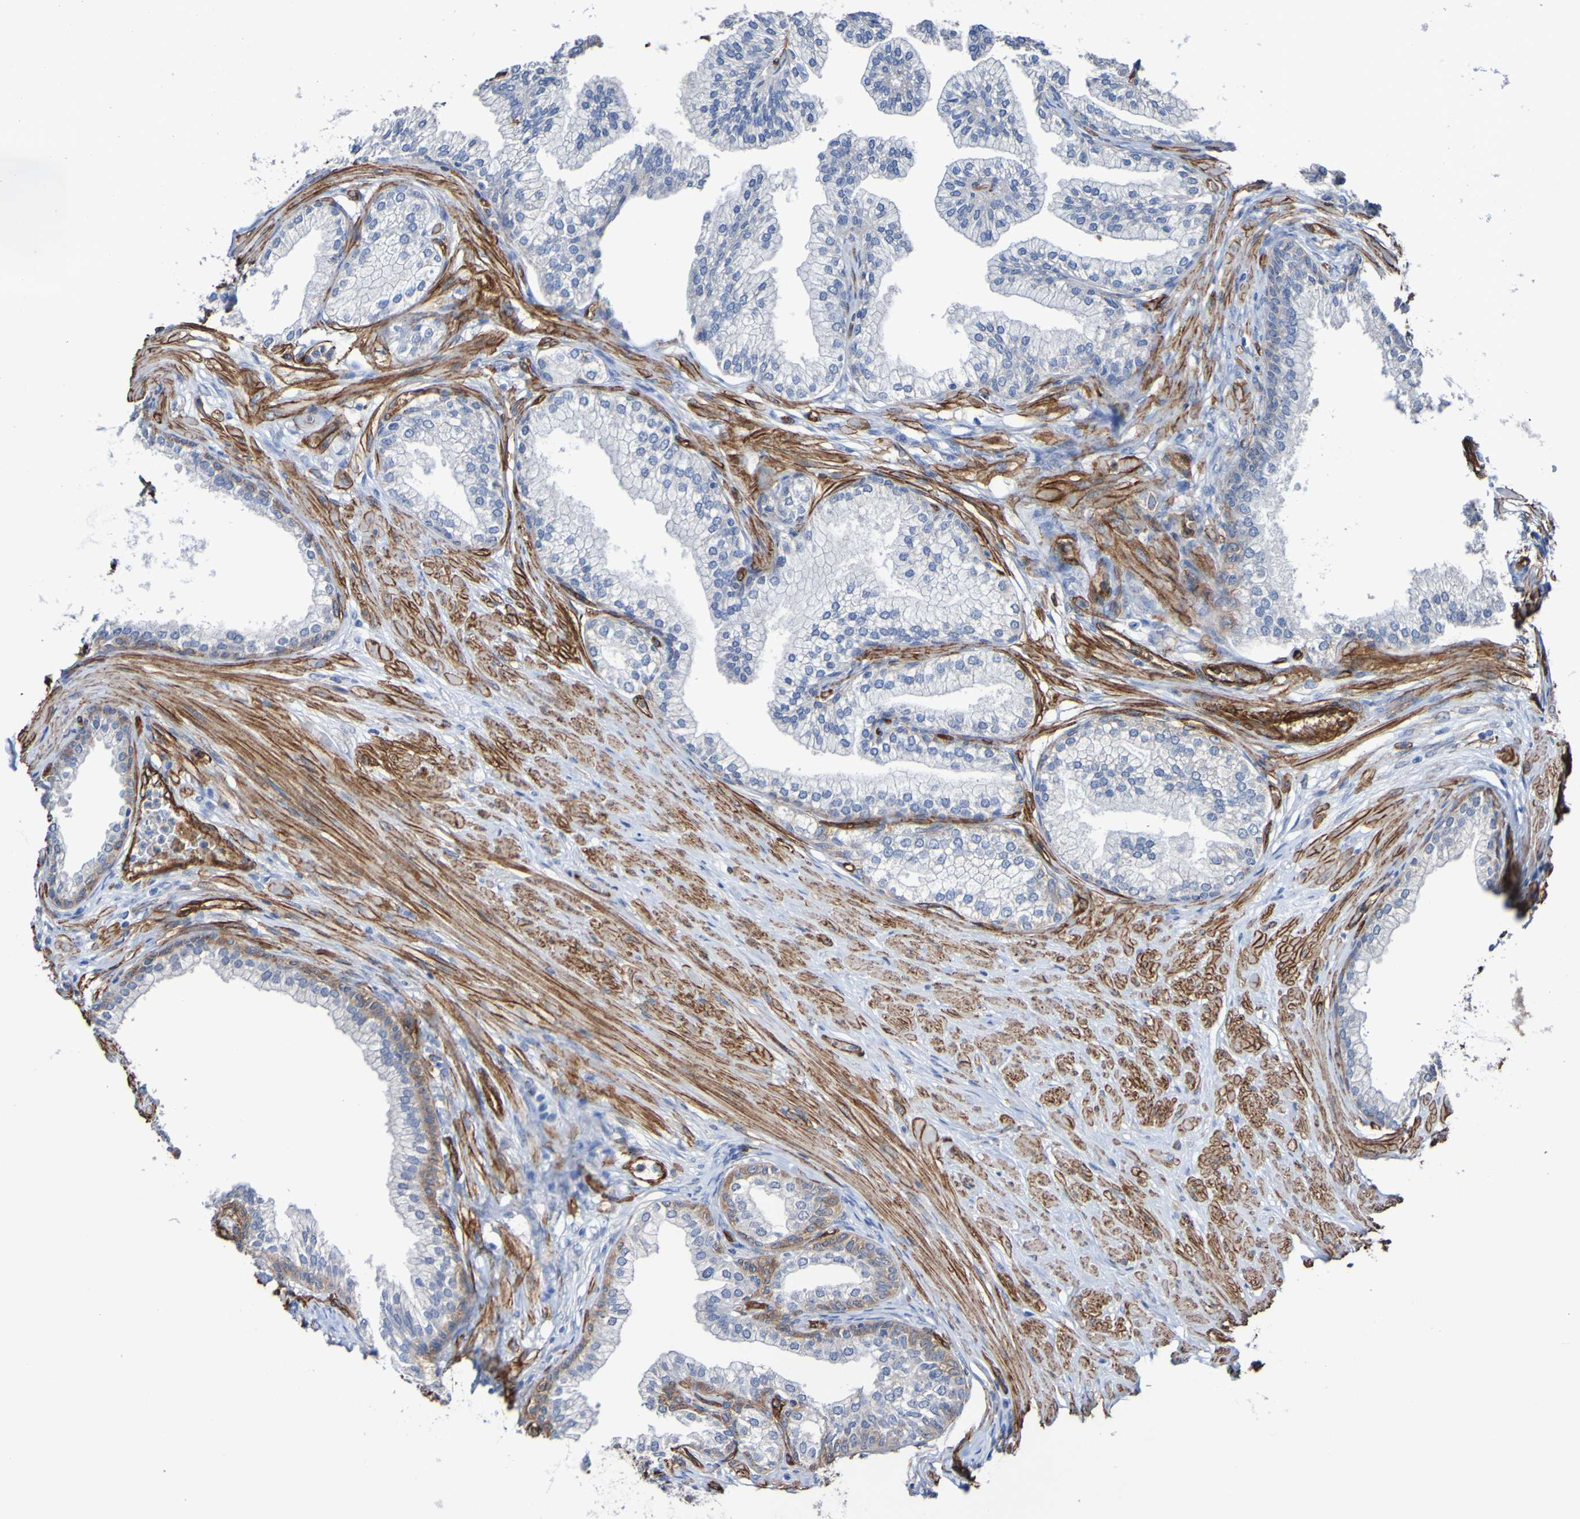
{"staining": {"intensity": "moderate", "quantity": "<25%", "location": "cytoplasmic/membranous"}, "tissue": "prostate", "cell_type": "Glandular cells", "image_type": "normal", "snomed": [{"axis": "morphology", "description": "Normal tissue, NOS"}, {"axis": "morphology", "description": "Urothelial carcinoma, Low grade"}, {"axis": "topography", "description": "Urinary bladder"}, {"axis": "topography", "description": "Prostate"}], "caption": "Immunohistochemistry staining of normal prostate, which shows low levels of moderate cytoplasmic/membranous expression in approximately <25% of glandular cells indicating moderate cytoplasmic/membranous protein expression. The staining was performed using DAB (brown) for protein detection and nuclei were counterstained in hematoxylin (blue).", "gene": "ELMOD3", "patient": {"sex": "male", "age": 60}}